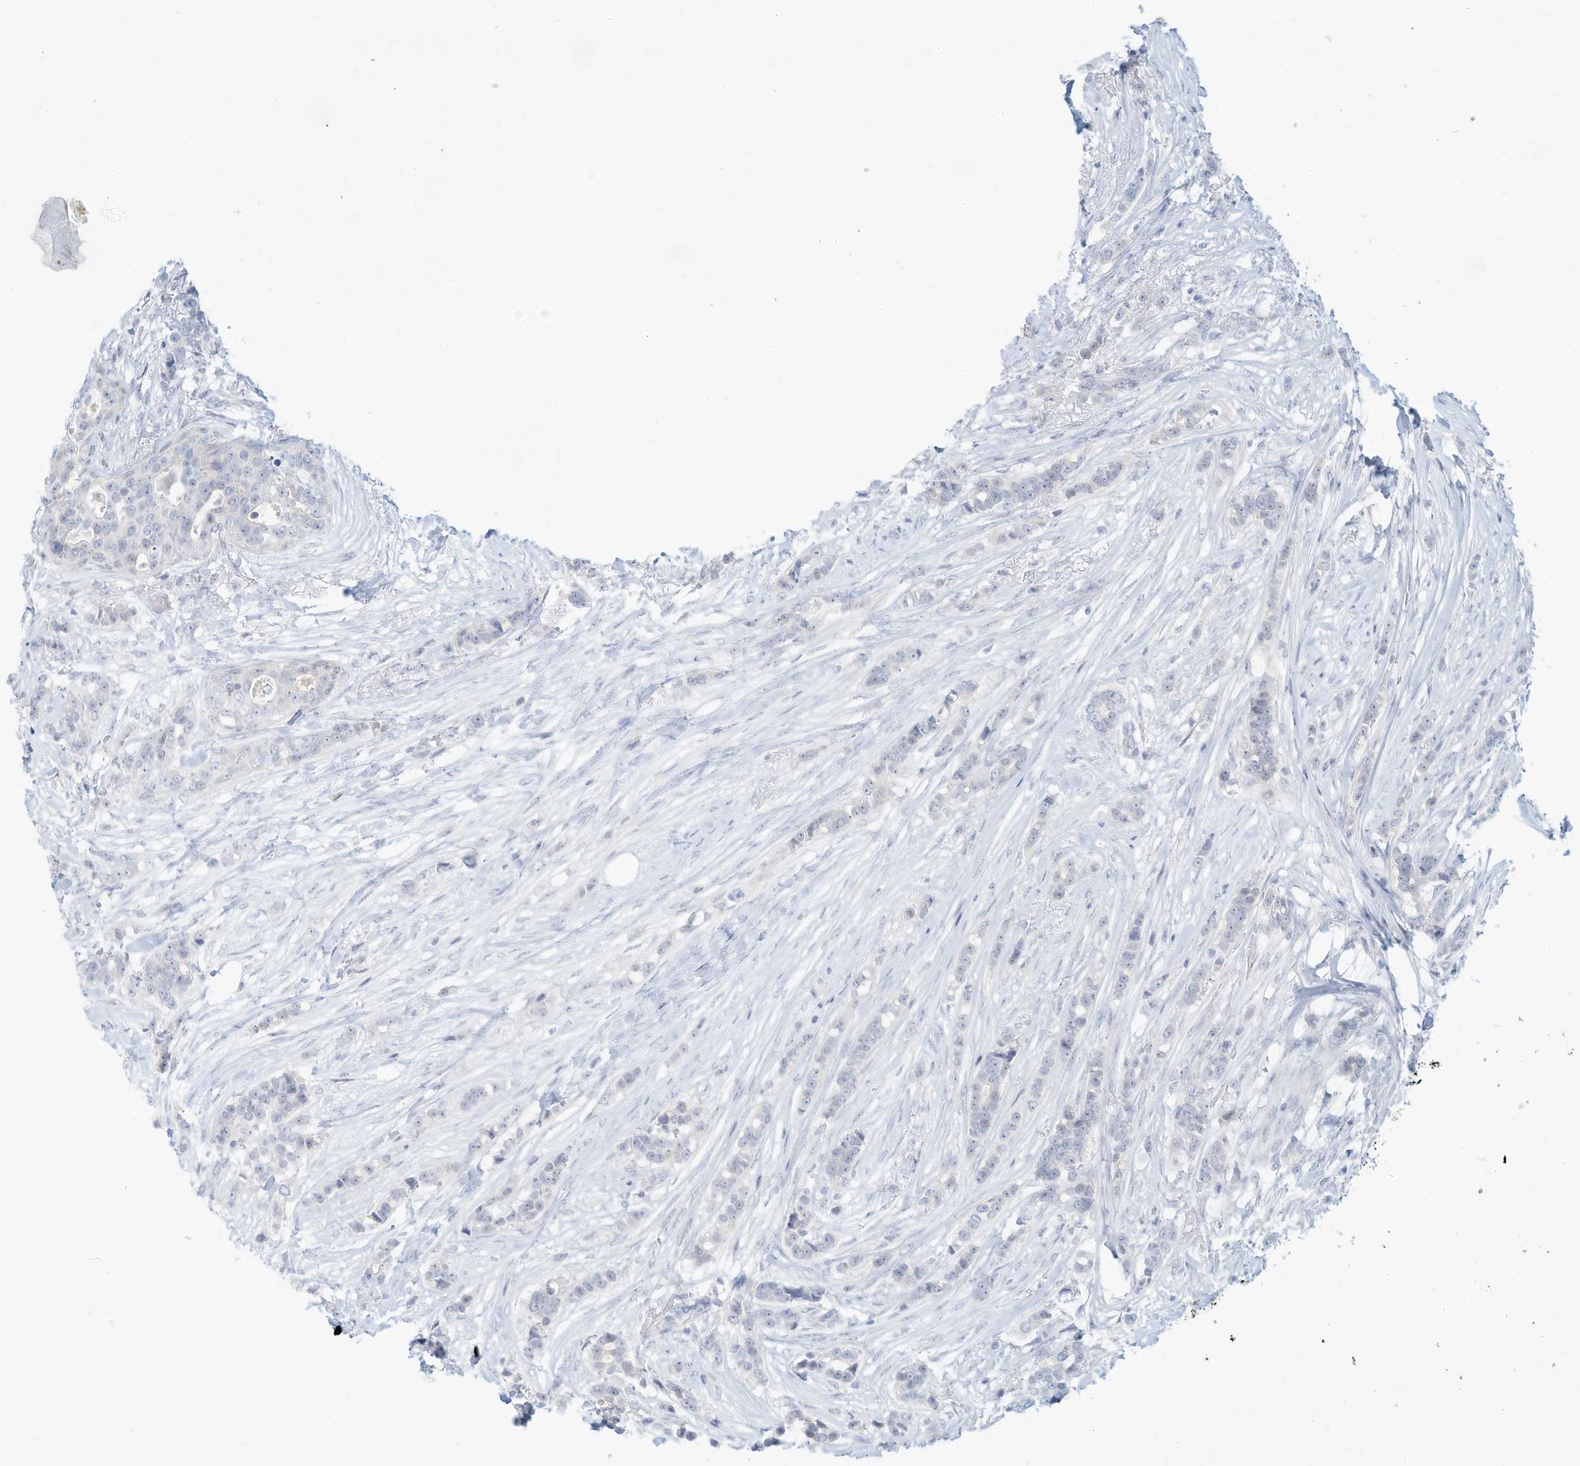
{"staining": {"intensity": "negative", "quantity": "none", "location": "none"}, "tissue": "breast cancer", "cell_type": "Tumor cells", "image_type": "cancer", "snomed": [{"axis": "morphology", "description": "Lobular carcinoma"}, {"axis": "topography", "description": "Breast"}], "caption": "Breast cancer was stained to show a protein in brown. There is no significant staining in tumor cells. (Stains: DAB (3,3'-diaminobenzidine) IHC with hematoxylin counter stain, Microscopy: brightfield microscopy at high magnification).", "gene": "PAK6", "patient": {"sex": "female", "age": 51}}